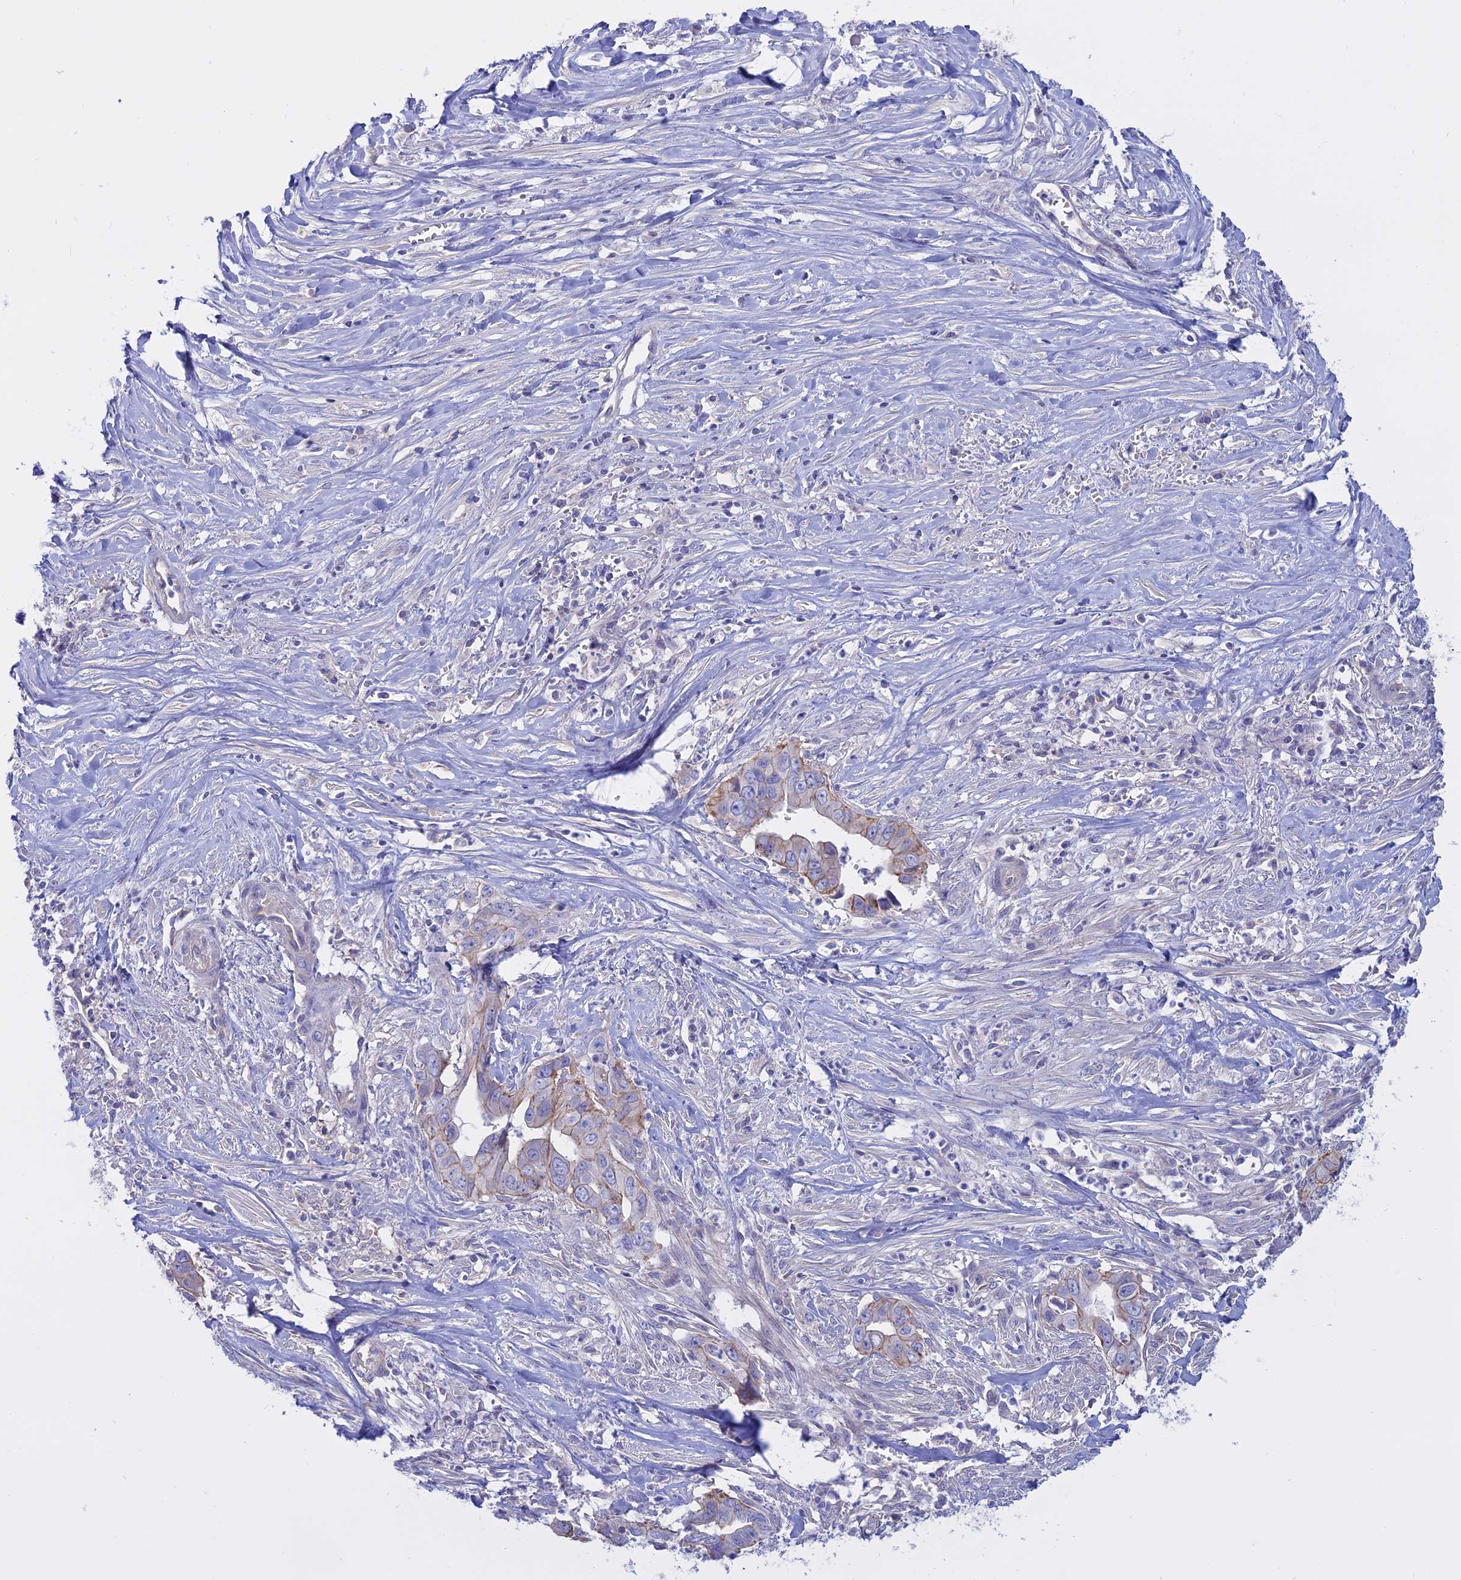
{"staining": {"intensity": "moderate", "quantity": "<25%", "location": "cytoplasmic/membranous"}, "tissue": "liver cancer", "cell_type": "Tumor cells", "image_type": "cancer", "snomed": [{"axis": "morphology", "description": "Cholangiocarcinoma"}, {"axis": "topography", "description": "Liver"}], "caption": "IHC (DAB (3,3'-diaminobenzidine)) staining of human liver cancer (cholangiocarcinoma) demonstrates moderate cytoplasmic/membranous protein expression in about <25% of tumor cells.", "gene": "AHCYL1", "patient": {"sex": "female", "age": 79}}